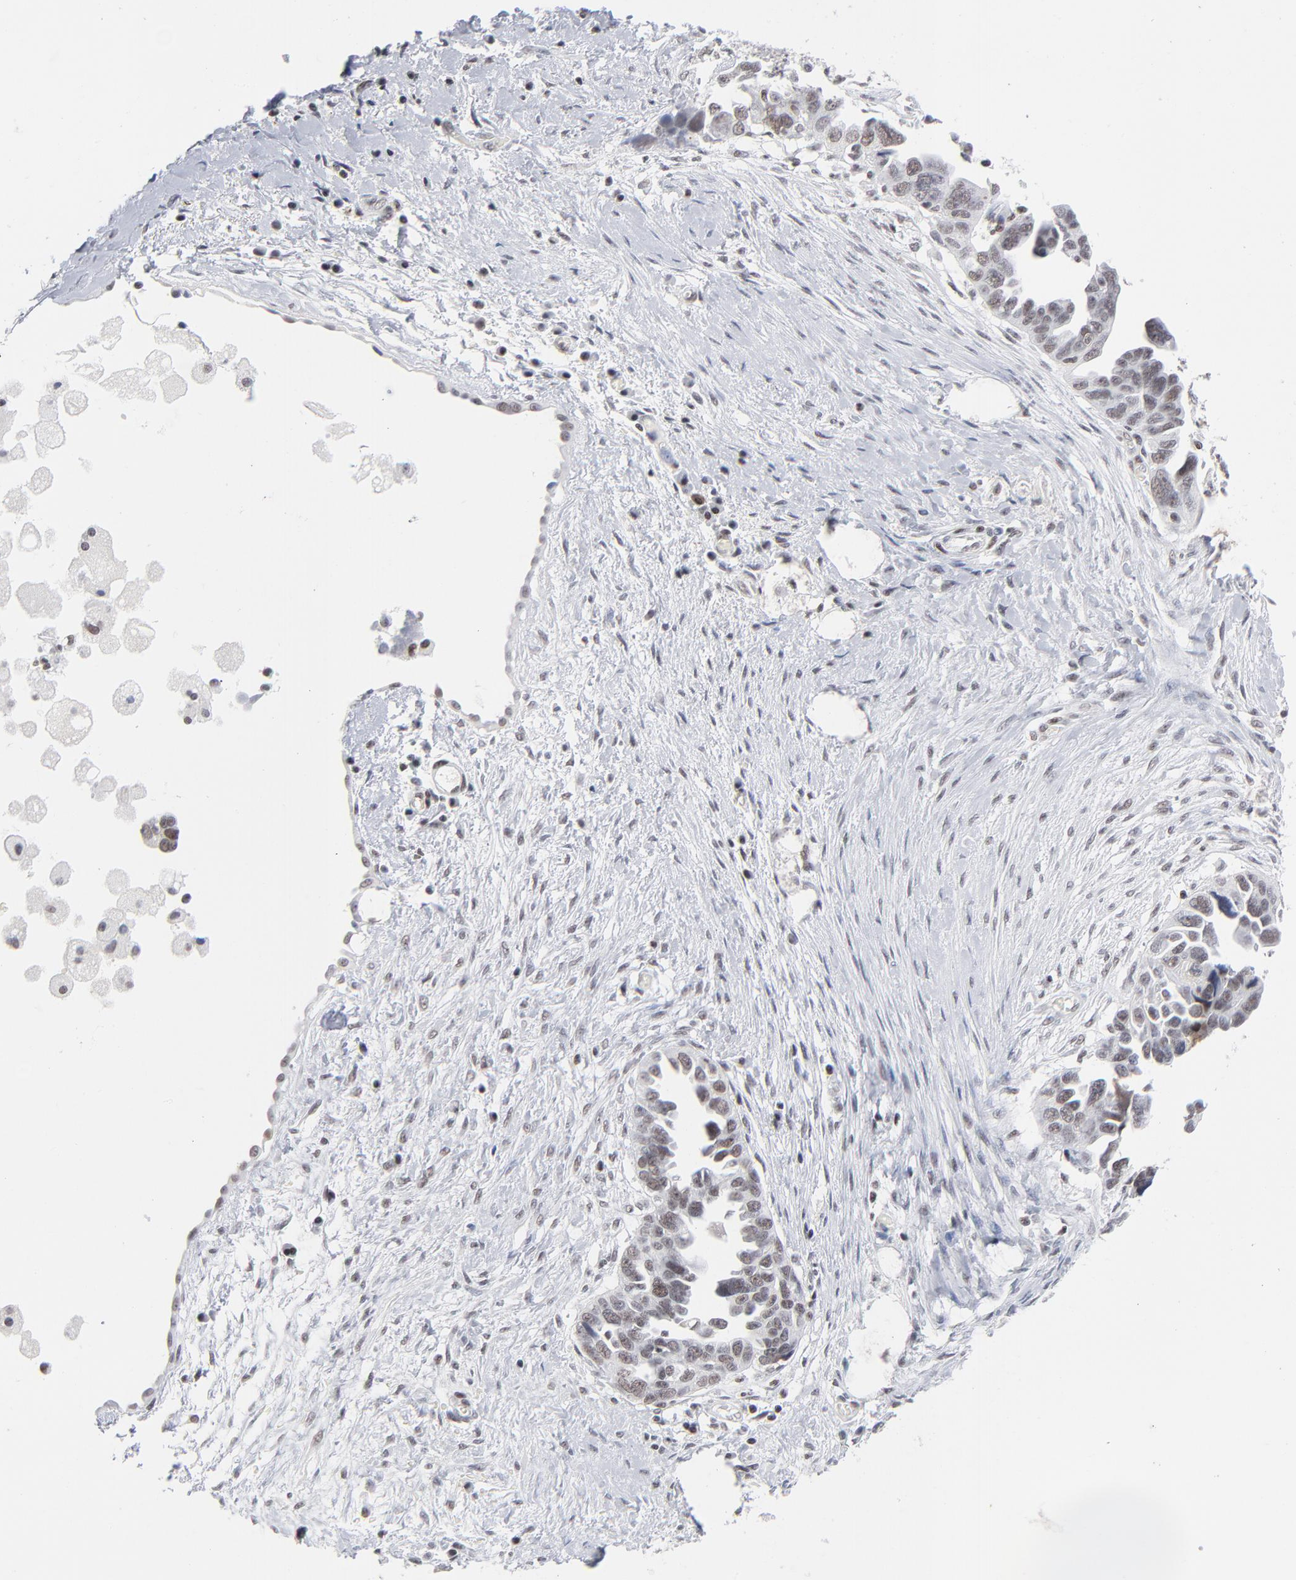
{"staining": {"intensity": "weak", "quantity": "<25%", "location": "nuclear"}, "tissue": "ovarian cancer", "cell_type": "Tumor cells", "image_type": "cancer", "snomed": [{"axis": "morphology", "description": "Cystadenocarcinoma, serous, NOS"}, {"axis": "topography", "description": "Ovary"}], "caption": "Ovarian cancer was stained to show a protein in brown. There is no significant expression in tumor cells. (Stains: DAB immunohistochemistry with hematoxylin counter stain, Microscopy: brightfield microscopy at high magnification).", "gene": "ZNF143", "patient": {"sex": "female", "age": 63}}